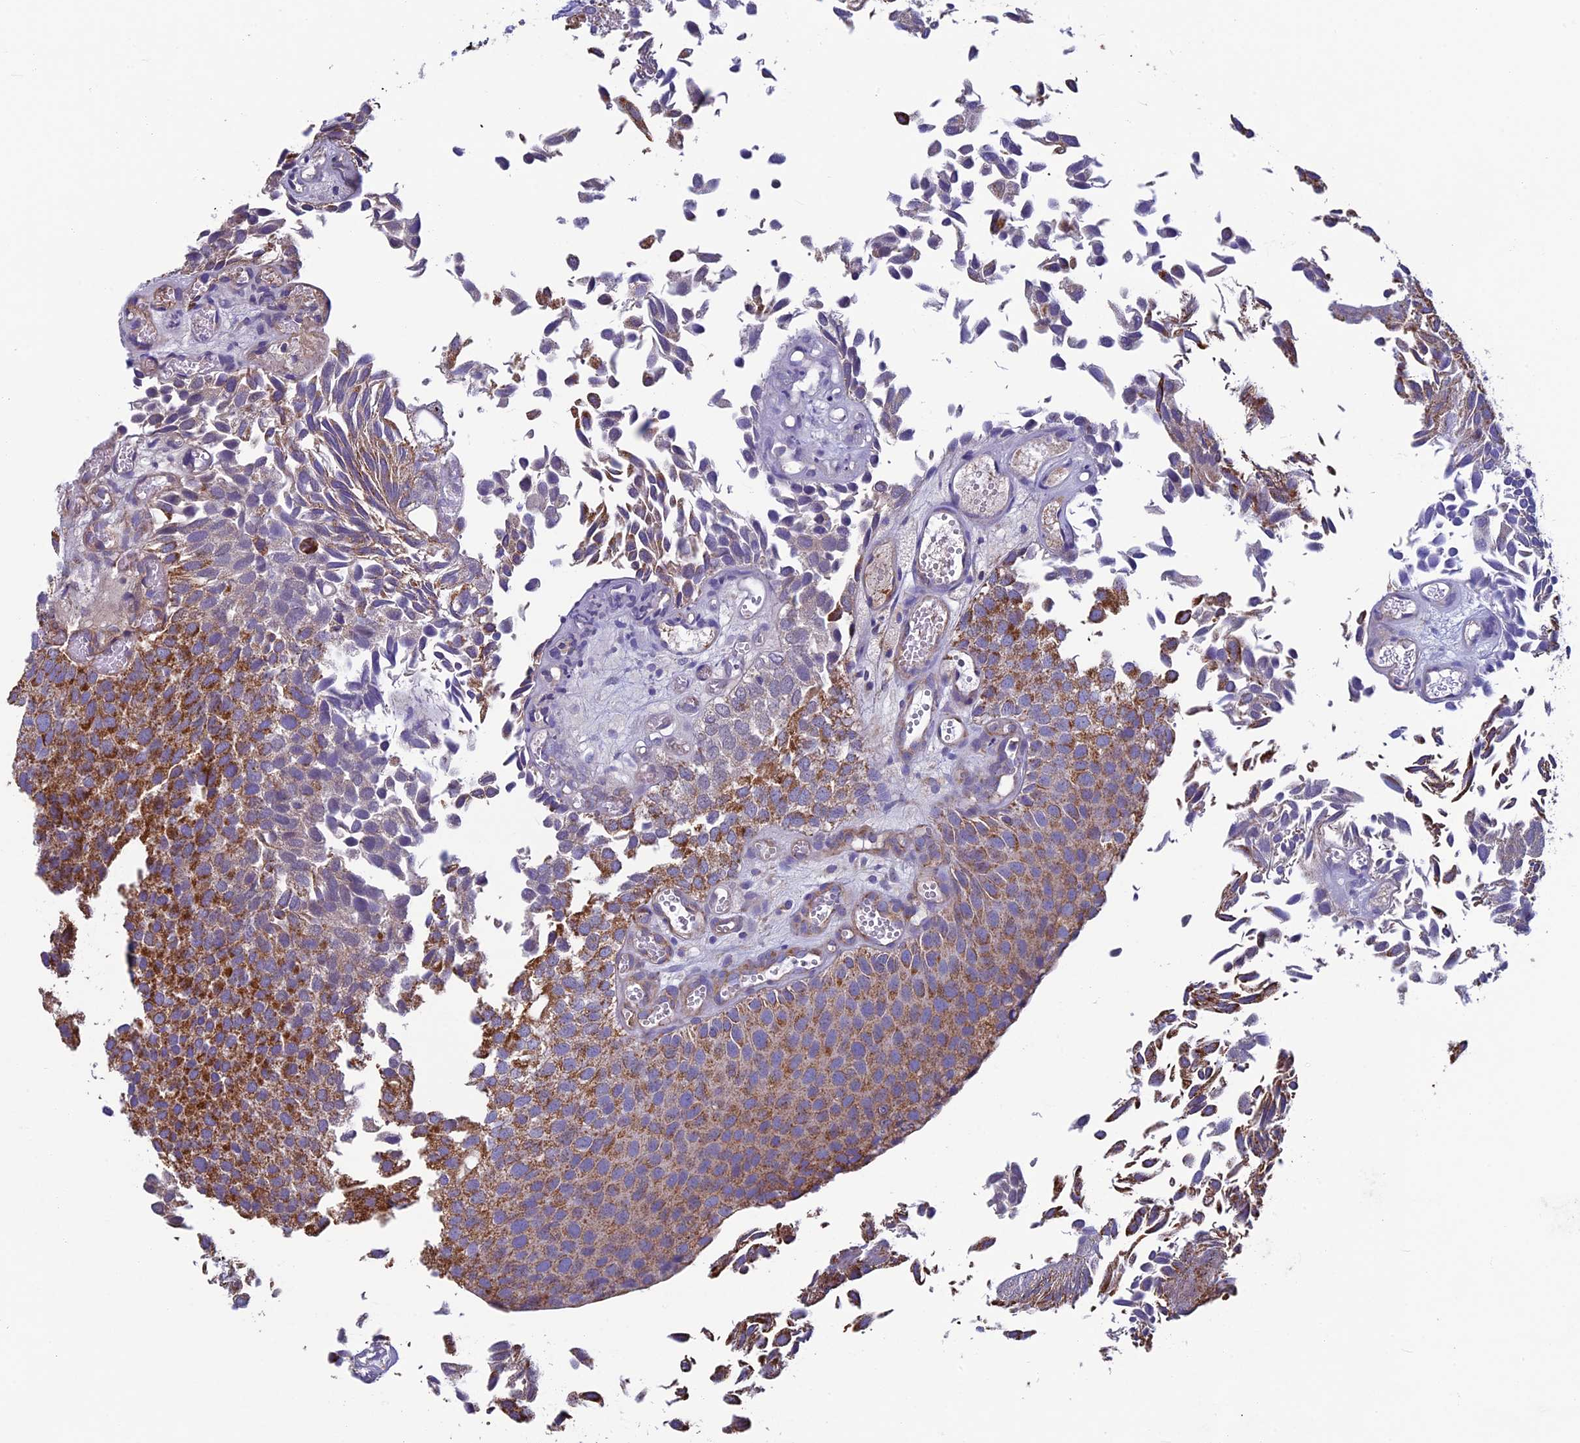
{"staining": {"intensity": "strong", "quantity": ">75%", "location": "cytoplasmic/membranous"}, "tissue": "urothelial cancer", "cell_type": "Tumor cells", "image_type": "cancer", "snomed": [{"axis": "morphology", "description": "Urothelial carcinoma, Low grade"}, {"axis": "topography", "description": "Urinary bladder"}], "caption": "Immunohistochemistry of urothelial carcinoma (low-grade) exhibits high levels of strong cytoplasmic/membranous staining in about >75% of tumor cells.", "gene": "MFSD12", "patient": {"sex": "male", "age": 89}}